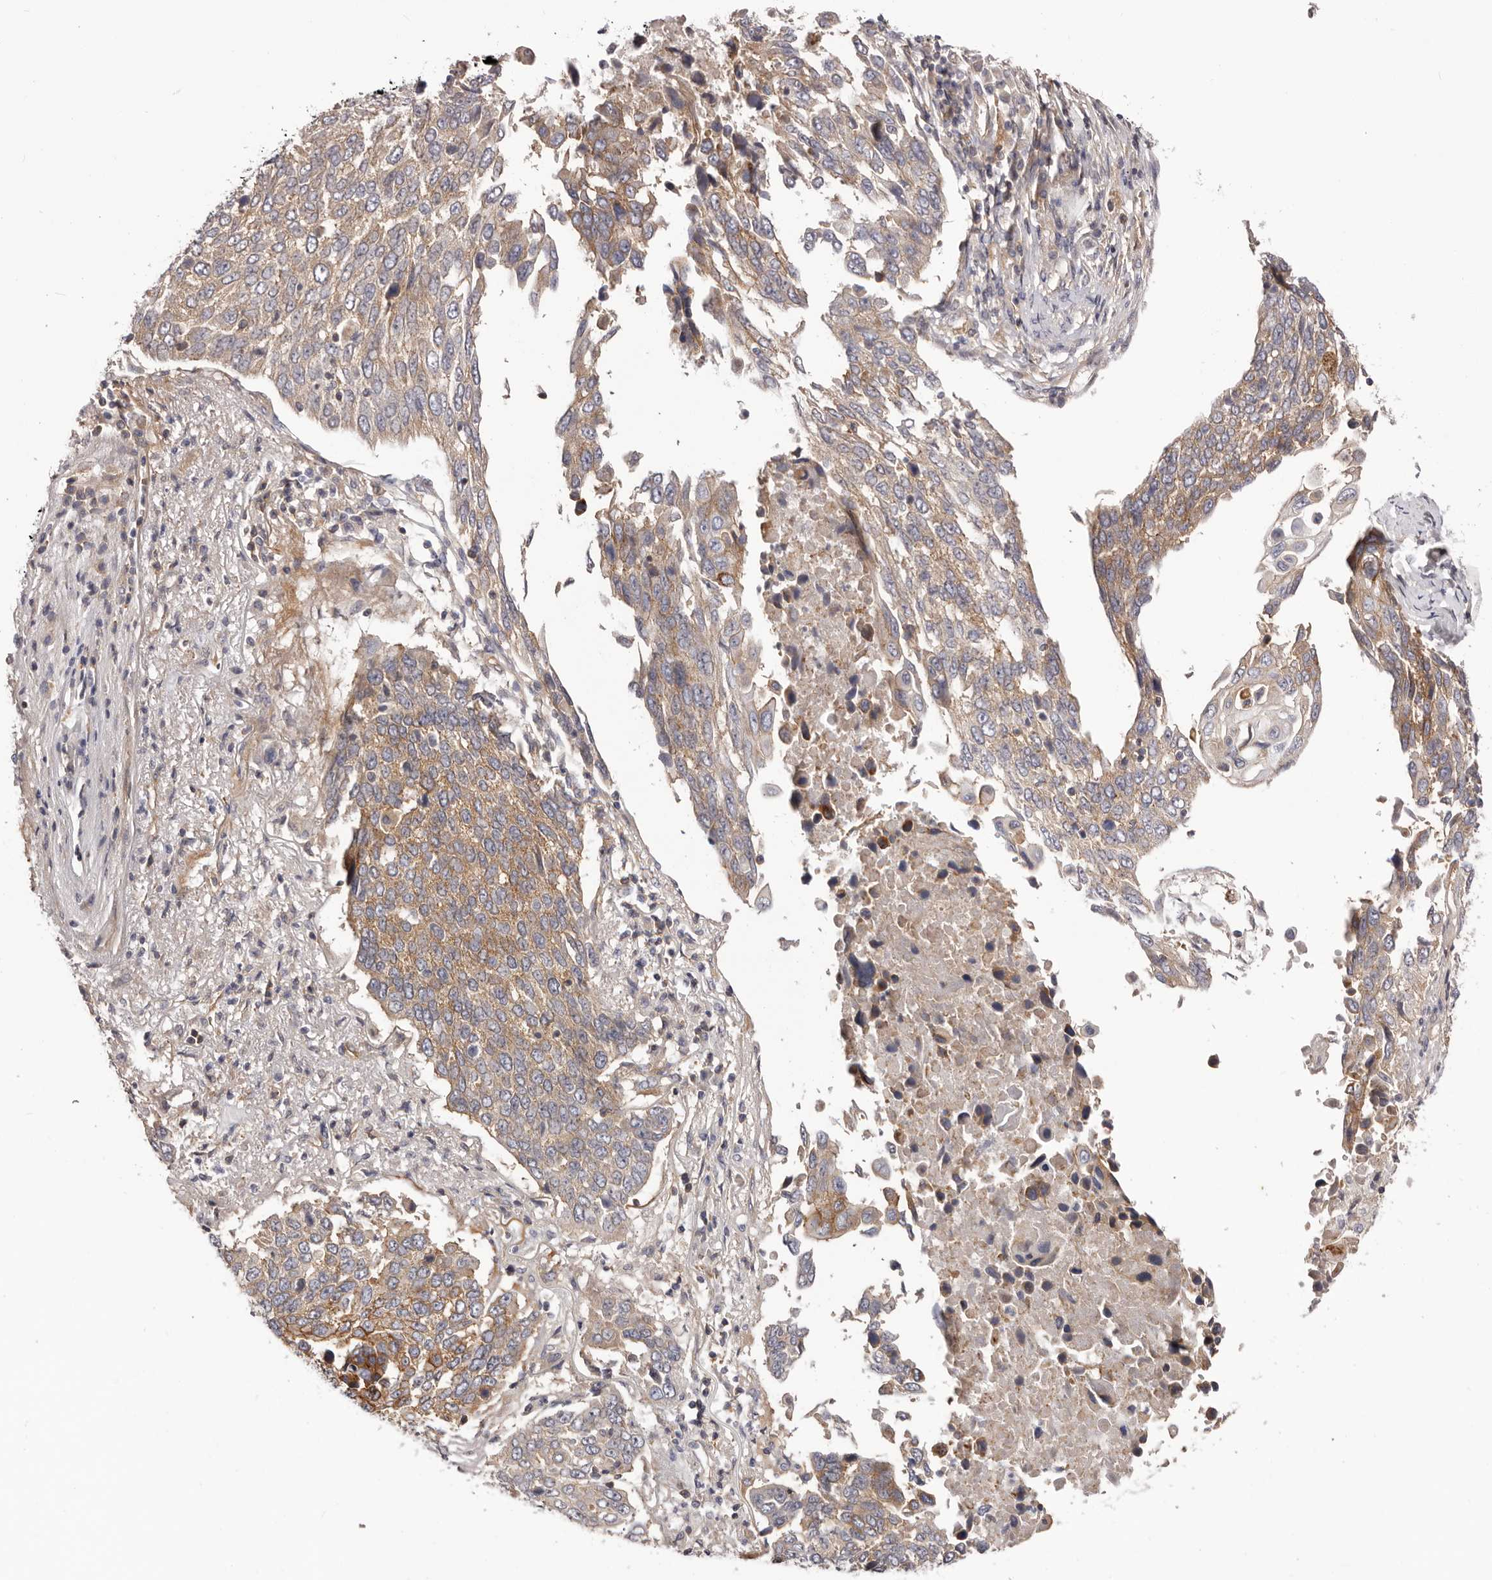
{"staining": {"intensity": "moderate", "quantity": "25%-75%", "location": "cytoplasmic/membranous"}, "tissue": "lung cancer", "cell_type": "Tumor cells", "image_type": "cancer", "snomed": [{"axis": "morphology", "description": "Squamous cell carcinoma, NOS"}, {"axis": "topography", "description": "Lung"}], "caption": "Lung cancer stained with a protein marker demonstrates moderate staining in tumor cells.", "gene": "DMRT2", "patient": {"sex": "male", "age": 66}}